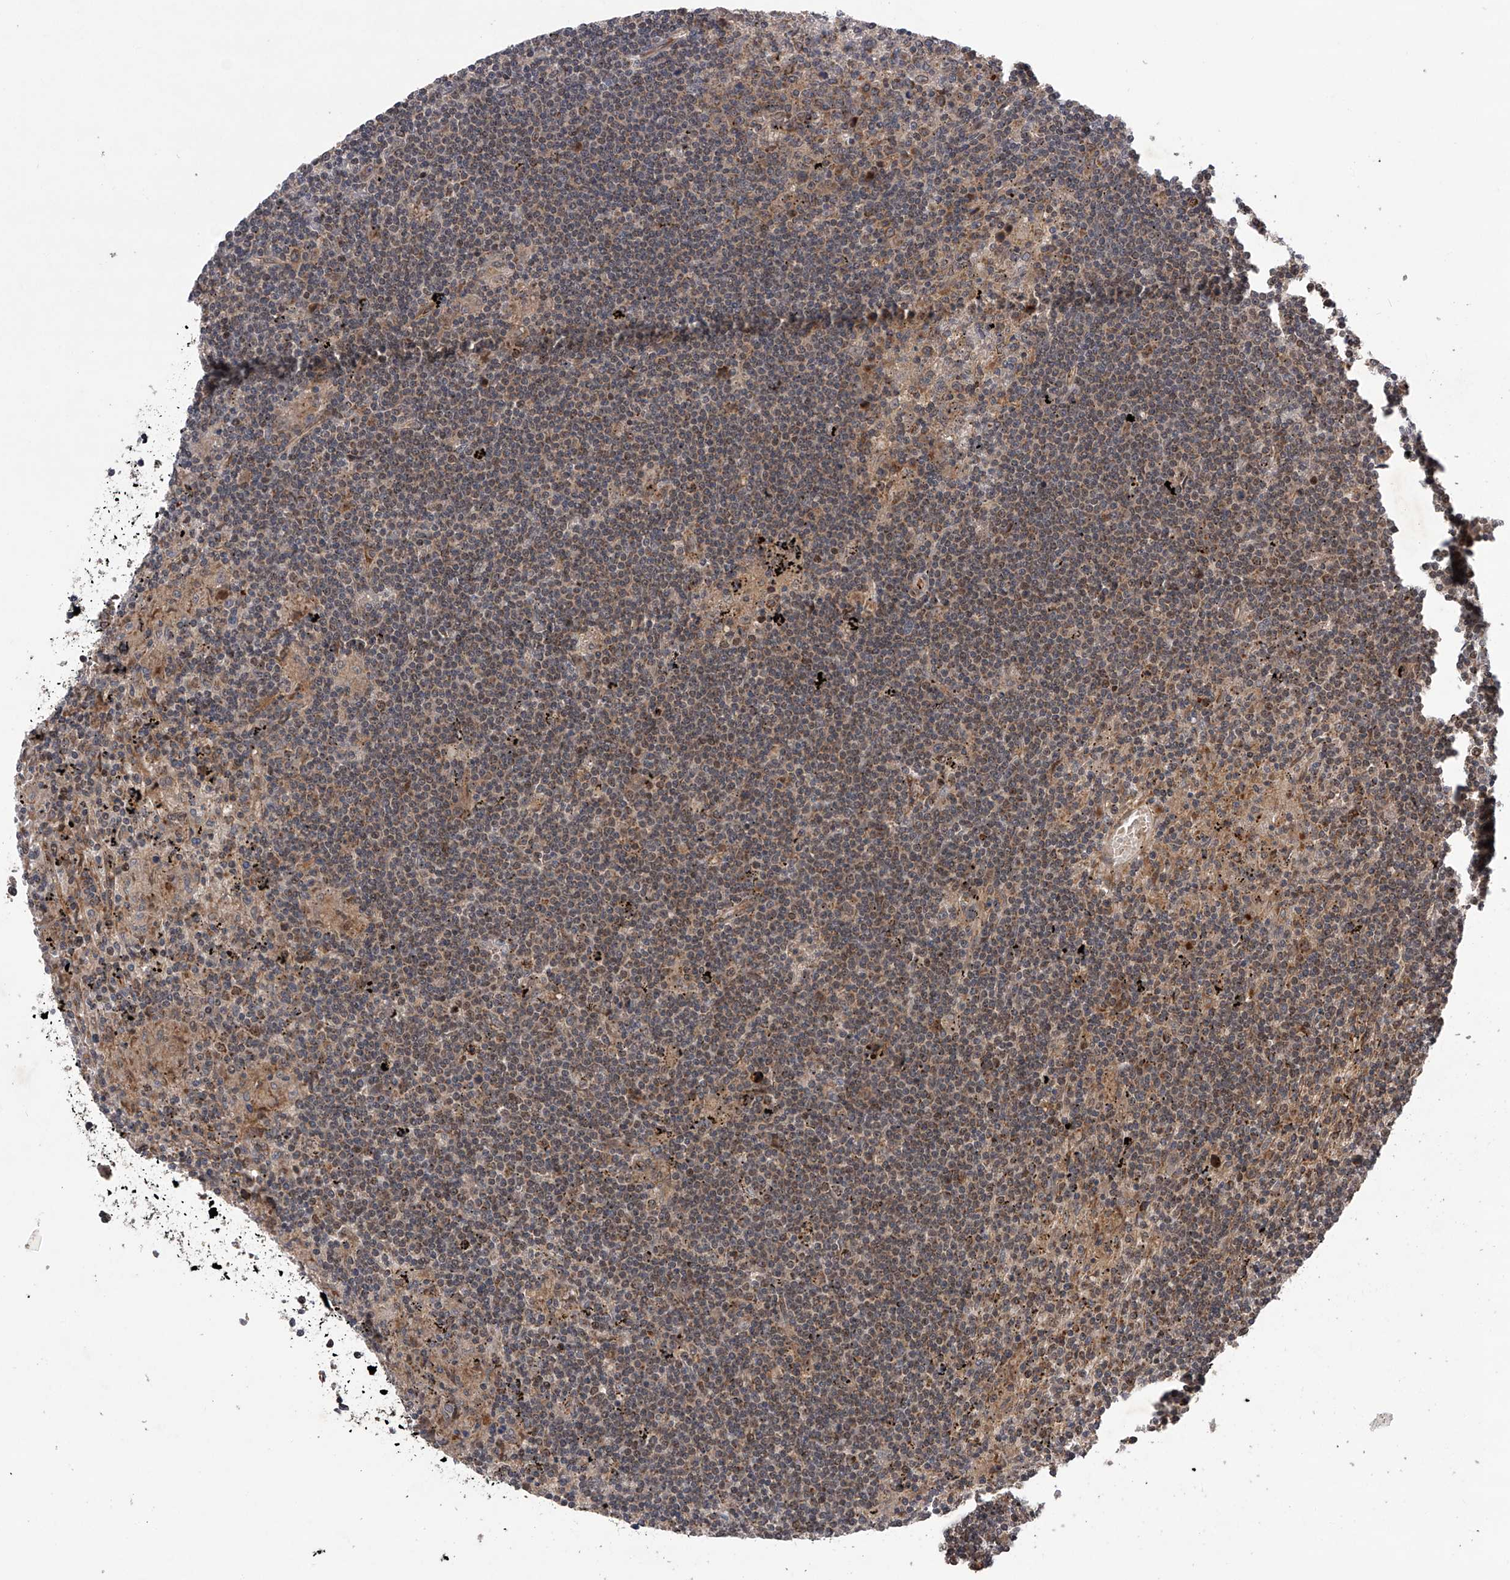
{"staining": {"intensity": "weak", "quantity": "25%-75%", "location": "cytoplasmic/membranous"}, "tissue": "lymphoma", "cell_type": "Tumor cells", "image_type": "cancer", "snomed": [{"axis": "morphology", "description": "Malignant lymphoma, non-Hodgkin's type, Low grade"}, {"axis": "topography", "description": "Spleen"}], "caption": "A brown stain highlights weak cytoplasmic/membranous staining of a protein in human lymphoma tumor cells.", "gene": "MAP3K11", "patient": {"sex": "male", "age": 76}}